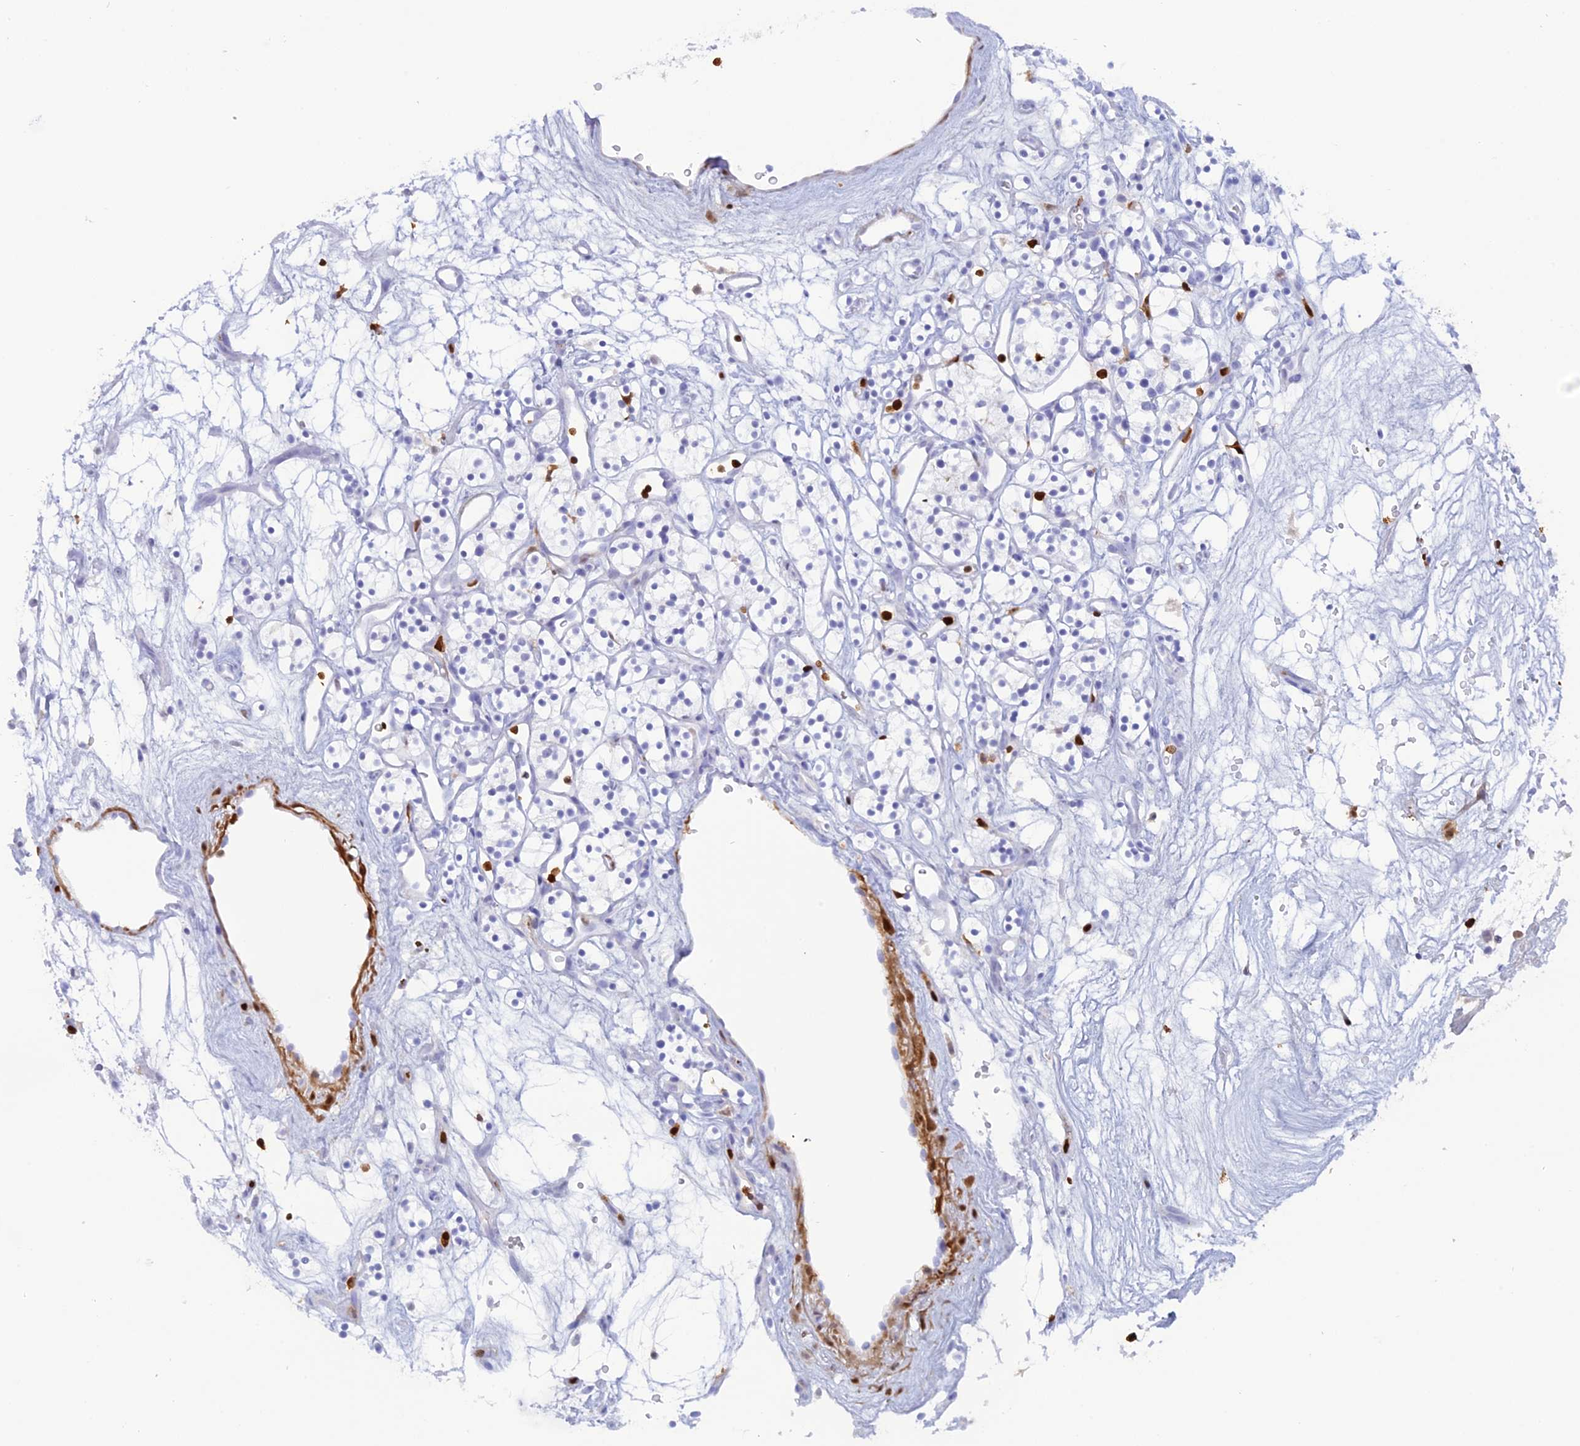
{"staining": {"intensity": "negative", "quantity": "none", "location": "none"}, "tissue": "renal cancer", "cell_type": "Tumor cells", "image_type": "cancer", "snomed": [{"axis": "morphology", "description": "Adenocarcinoma, NOS"}, {"axis": "topography", "description": "Kidney"}], "caption": "Tumor cells show no significant expression in adenocarcinoma (renal).", "gene": "PGBD4", "patient": {"sex": "female", "age": 57}}